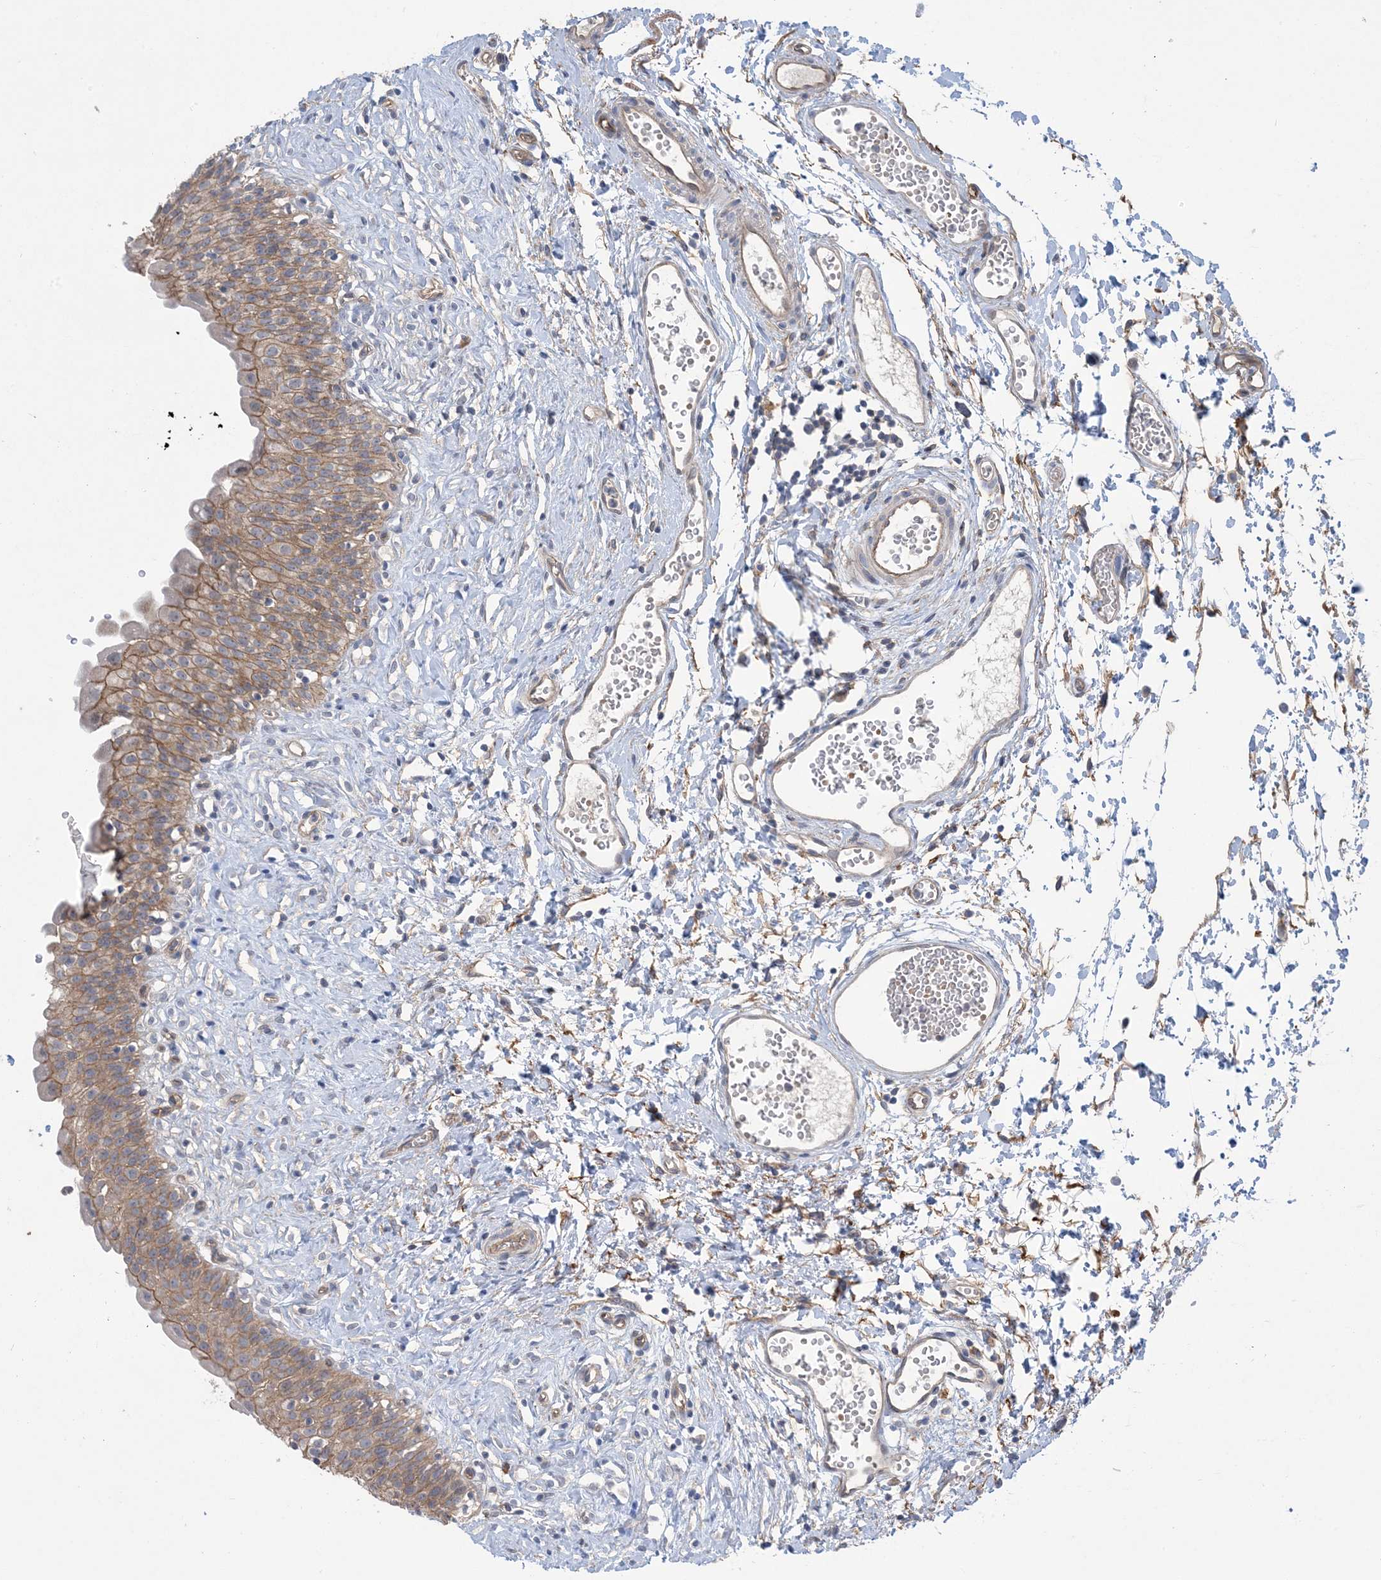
{"staining": {"intensity": "moderate", "quantity": ">75%", "location": "cytoplasmic/membranous"}, "tissue": "urinary bladder", "cell_type": "Urothelial cells", "image_type": "normal", "snomed": [{"axis": "morphology", "description": "Normal tissue, NOS"}, {"axis": "topography", "description": "Urinary bladder"}], "caption": "Protein analysis of normal urinary bladder reveals moderate cytoplasmic/membranous expression in about >75% of urothelial cells. The staining was performed using DAB to visualize the protein expression in brown, while the nuclei were stained in blue with hematoxylin (Magnification: 20x).", "gene": "AOC1", "patient": {"sex": "male", "age": 51}}